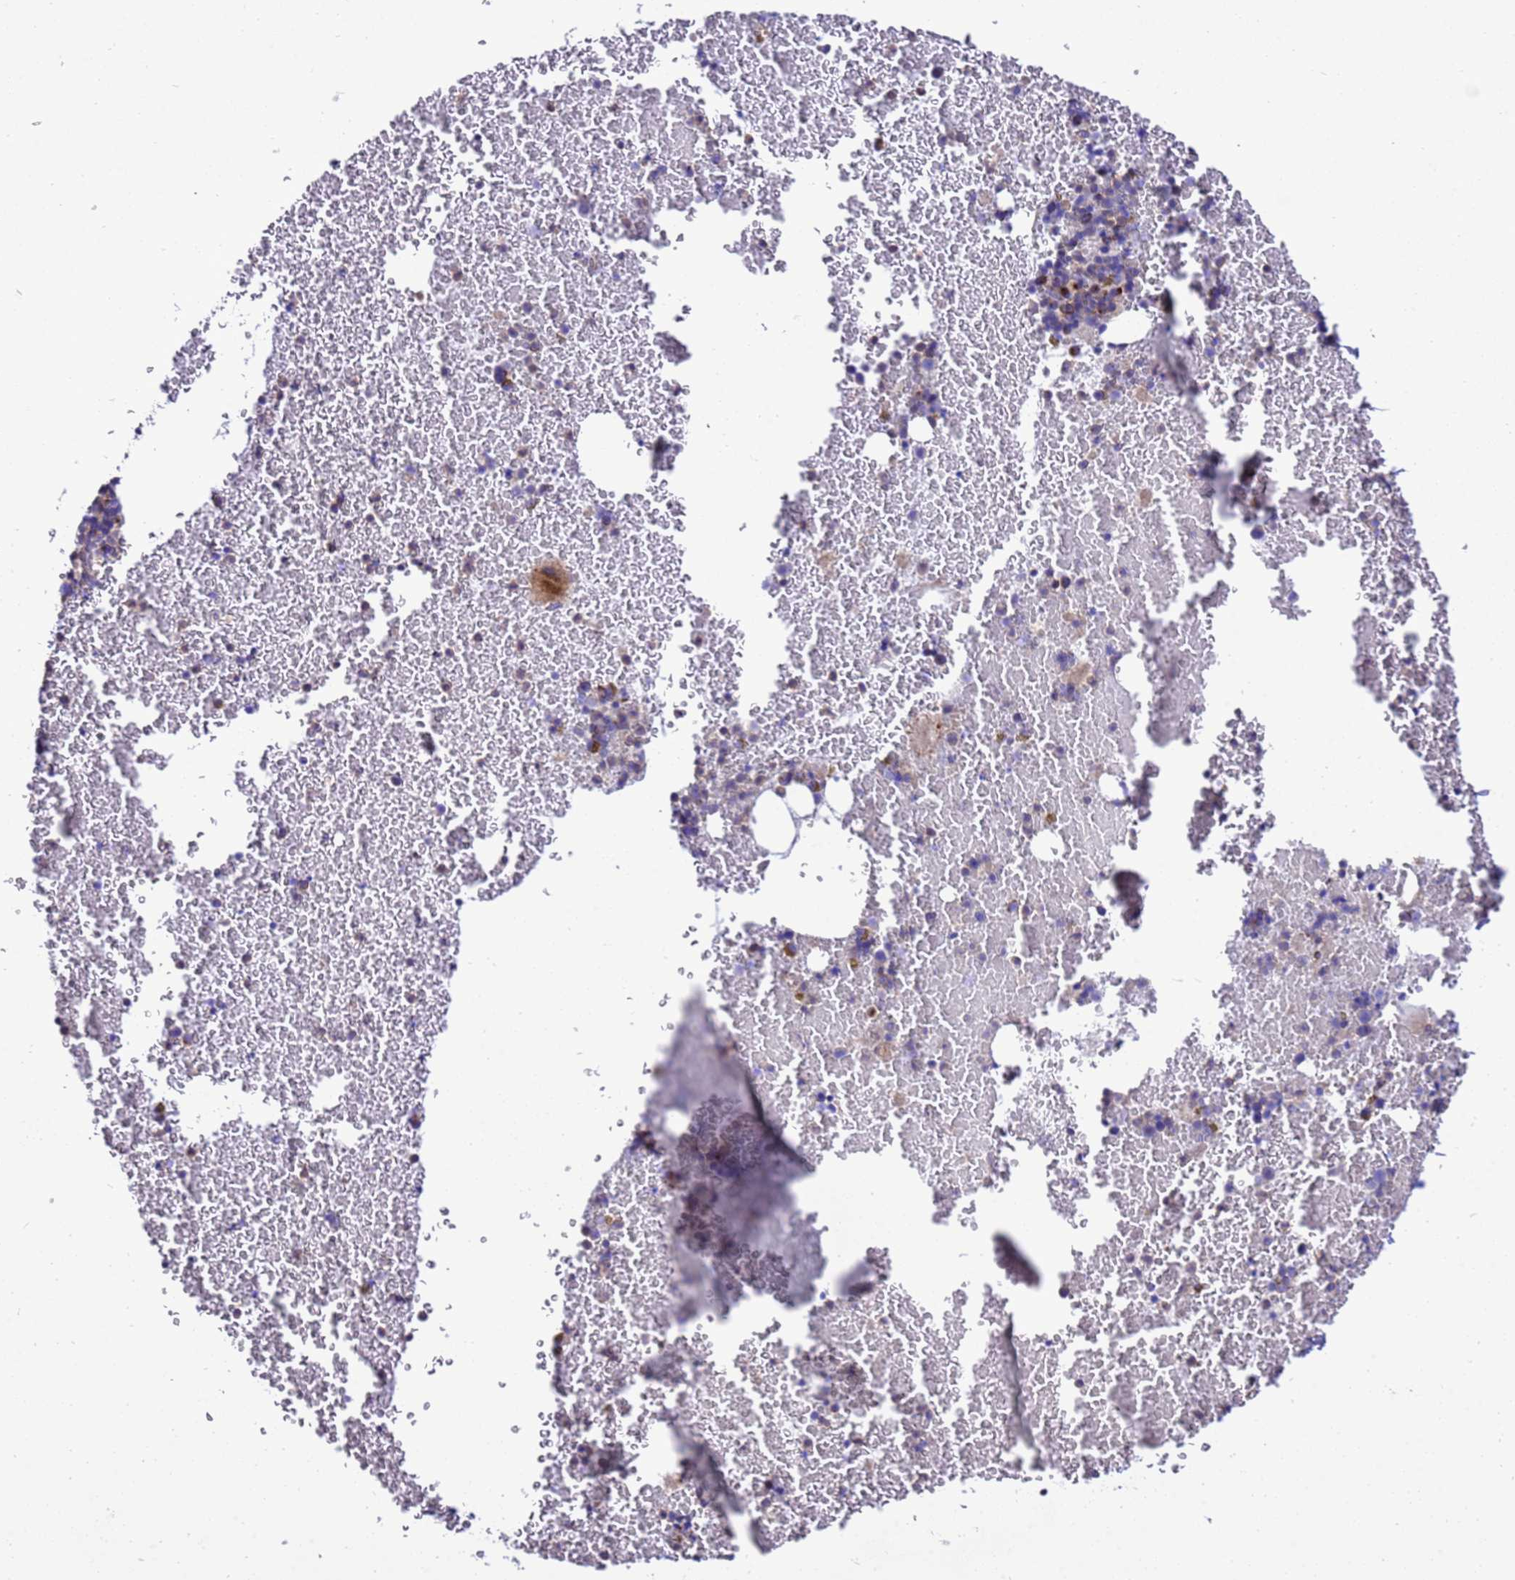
{"staining": {"intensity": "moderate", "quantity": "<25%", "location": "cytoplasmic/membranous"}, "tissue": "bone marrow", "cell_type": "Hematopoietic cells", "image_type": "normal", "snomed": [{"axis": "morphology", "description": "Normal tissue, NOS"}, {"axis": "topography", "description": "Bone marrow"}], "caption": "Protein expression analysis of normal bone marrow displays moderate cytoplasmic/membranous positivity in approximately <25% of hematopoietic cells. The protein is shown in brown color, while the nuclei are stained blue.", "gene": "KICS2", "patient": {"sex": "female", "age": 48}}